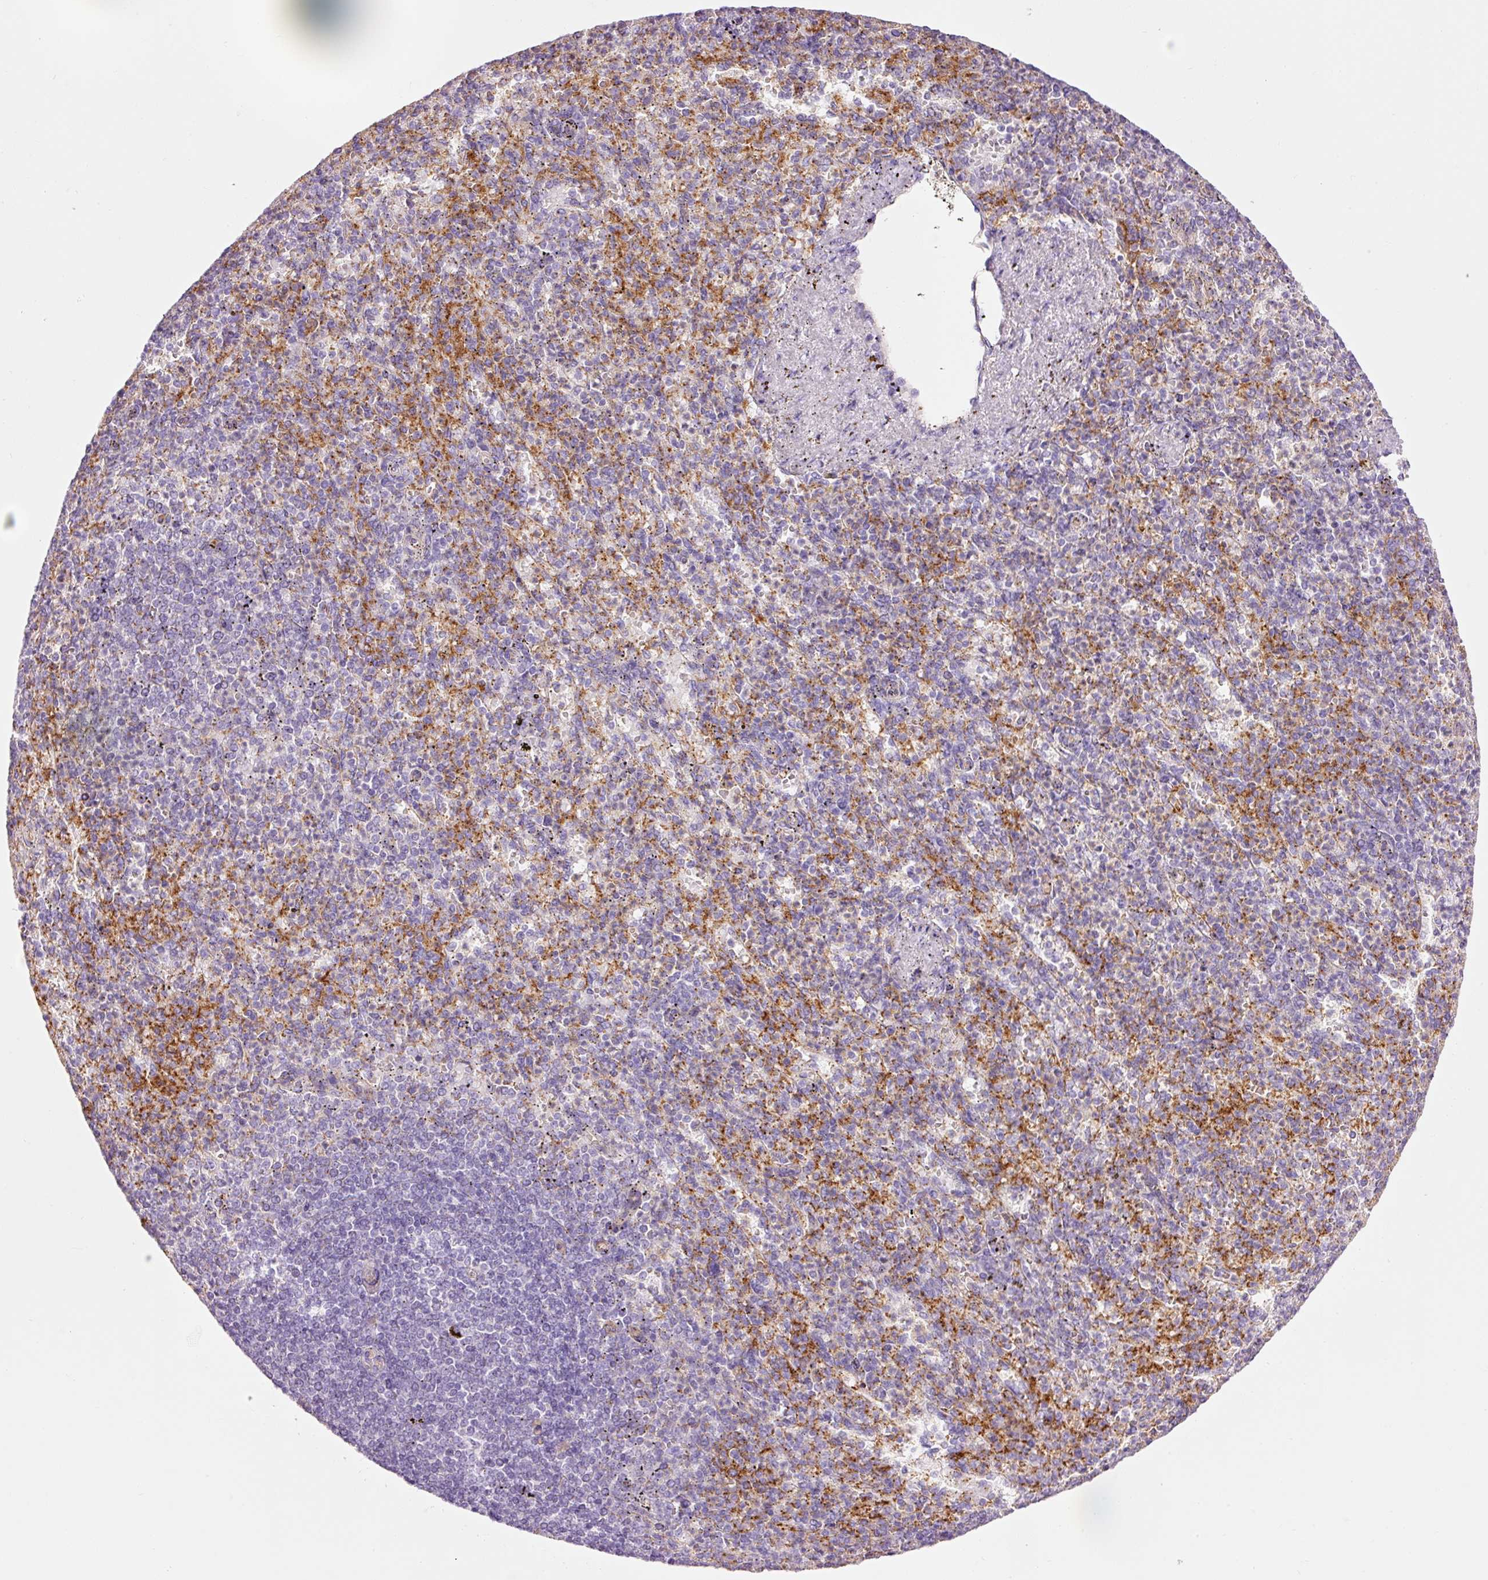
{"staining": {"intensity": "negative", "quantity": "none", "location": "none"}, "tissue": "spleen", "cell_type": "Cells in red pulp", "image_type": "normal", "snomed": [{"axis": "morphology", "description": "Normal tissue, NOS"}, {"axis": "topography", "description": "Spleen"}], "caption": "Histopathology image shows no significant protein staining in cells in red pulp of benign spleen.", "gene": "HSPA4L", "patient": {"sex": "female", "age": 74}}